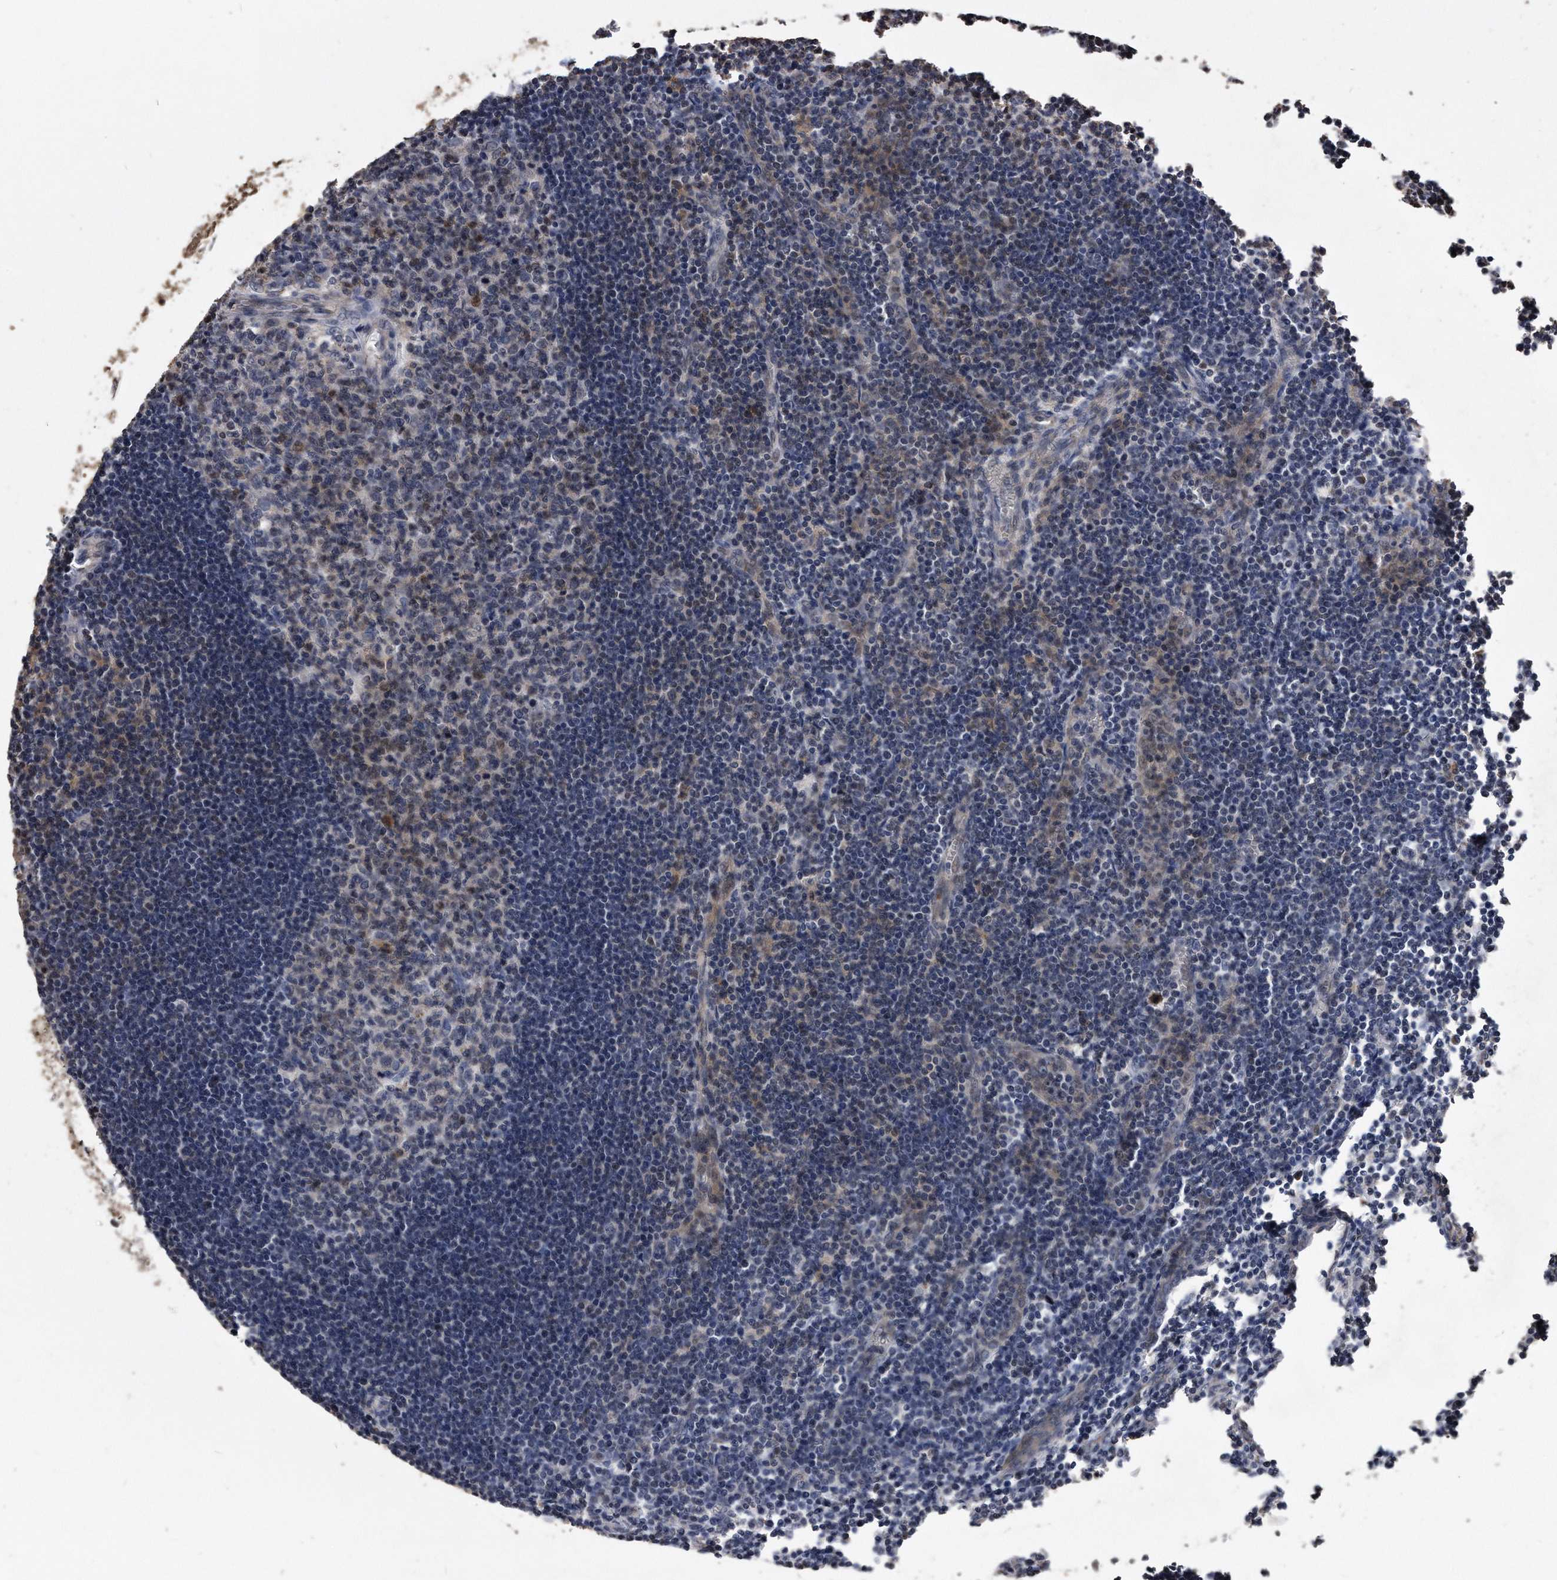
{"staining": {"intensity": "weak", "quantity": "<25%", "location": "cytoplasmic/membranous"}, "tissue": "lymph node", "cell_type": "Germinal center cells", "image_type": "normal", "snomed": [{"axis": "morphology", "description": "Normal tissue, NOS"}, {"axis": "morphology", "description": "Malignant melanoma, Metastatic site"}, {"axis": "topography", "description": "Lymph node"}], "caption": "An immunohistochemistry image of benign lymph node is shown. There is no staining in germinal center cells of lymph node.", "gene": "IL20RA", "patient": {"sex": "male", "age": 41}}